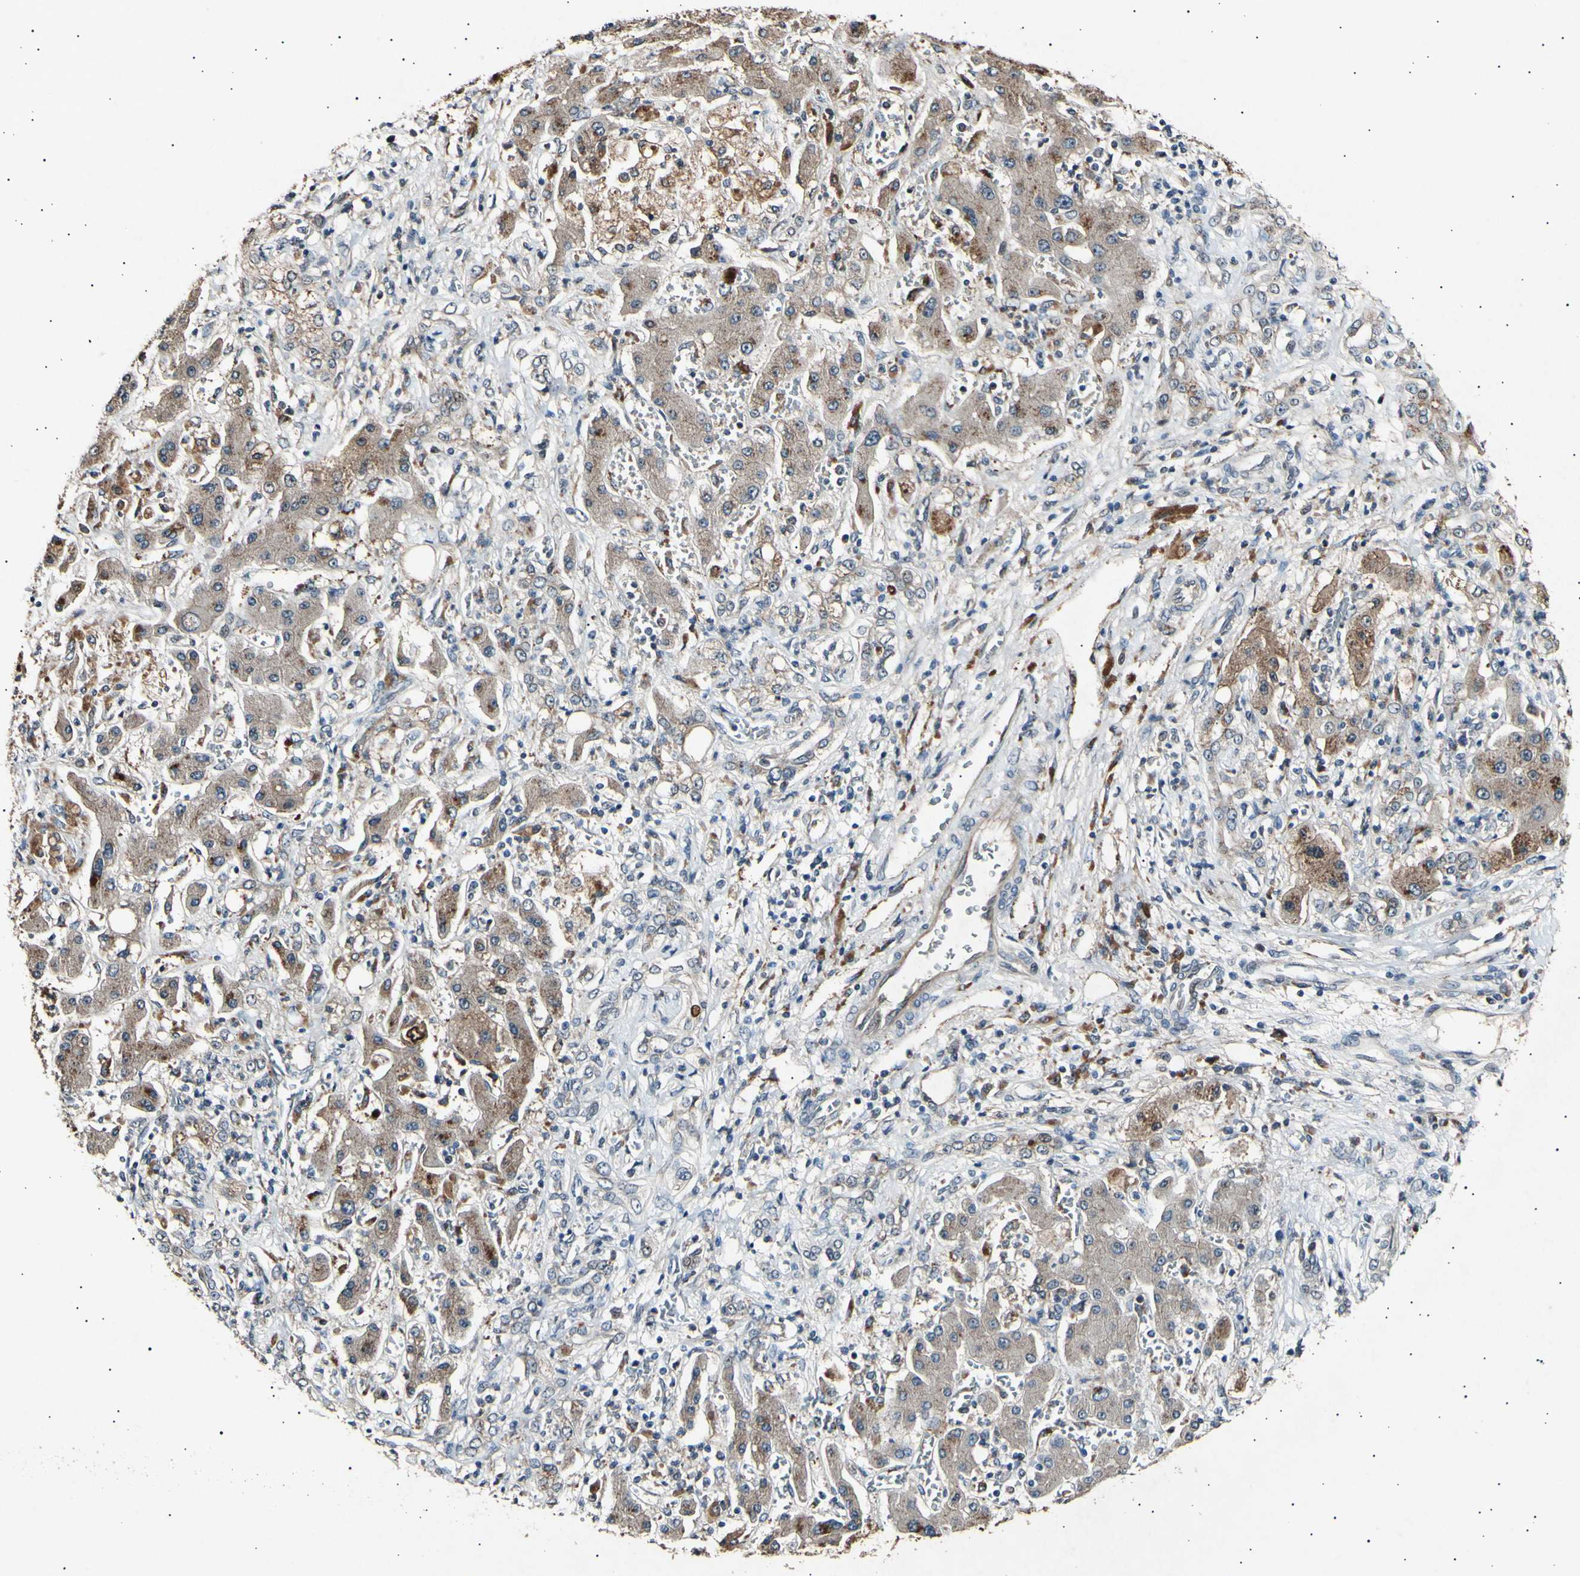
{"staining": {"intensity": "weak", "quantity": "<25%", "location": "cytoplasmic/membranous"}, "tissue": "liver cancer", "cell_type": "Tumor cells", "image_type": "cancer", "snomed": [{"axis": "morphology", "description": "Cholangiocarcinoma"}, {"axis": "topography", "description": "Liver"}], "caption": "Immunohistochemistry photomicrograph of human liver cholangiocarcinoma stained for a protein (brown), which exhibits no staining in tumor cells.", "gene": "ADCY3", "patient": {"sex": "male", "age": 50}}